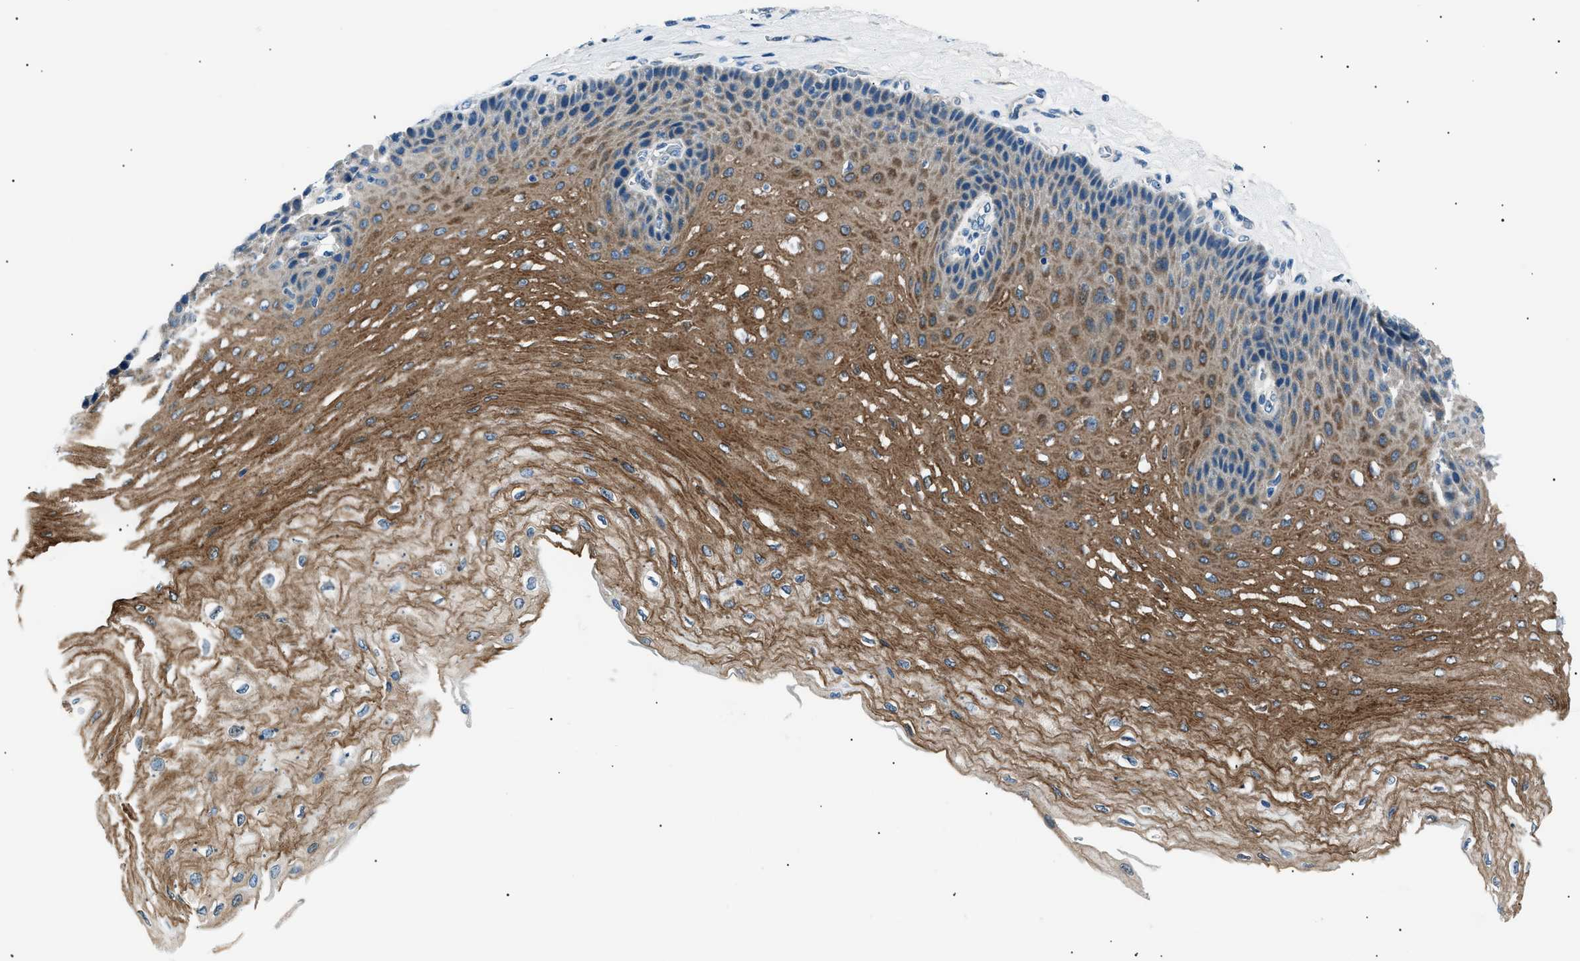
{"staining": {"intensity": "moderate", "quantity": ">75%", "location": "cytoplasmic/membranous"}, "tissue": "esophagus", "cell_type": "Squamous epithelial cells", "image_type": "normal", "snomed": [{"axis": "morphology", "description": "Normal tissue, NOS"}, {"axis": "topography", "description": "Esophagus"}], "caption": "This micrograph displays IHC staining of benign esophagus, with medium moderate cytoplasmic/membranous staining in approximately >75% of squamous epithelial cells.", "gene": "LRRC37B", "patient": {"sex": "female", "age": 72}}